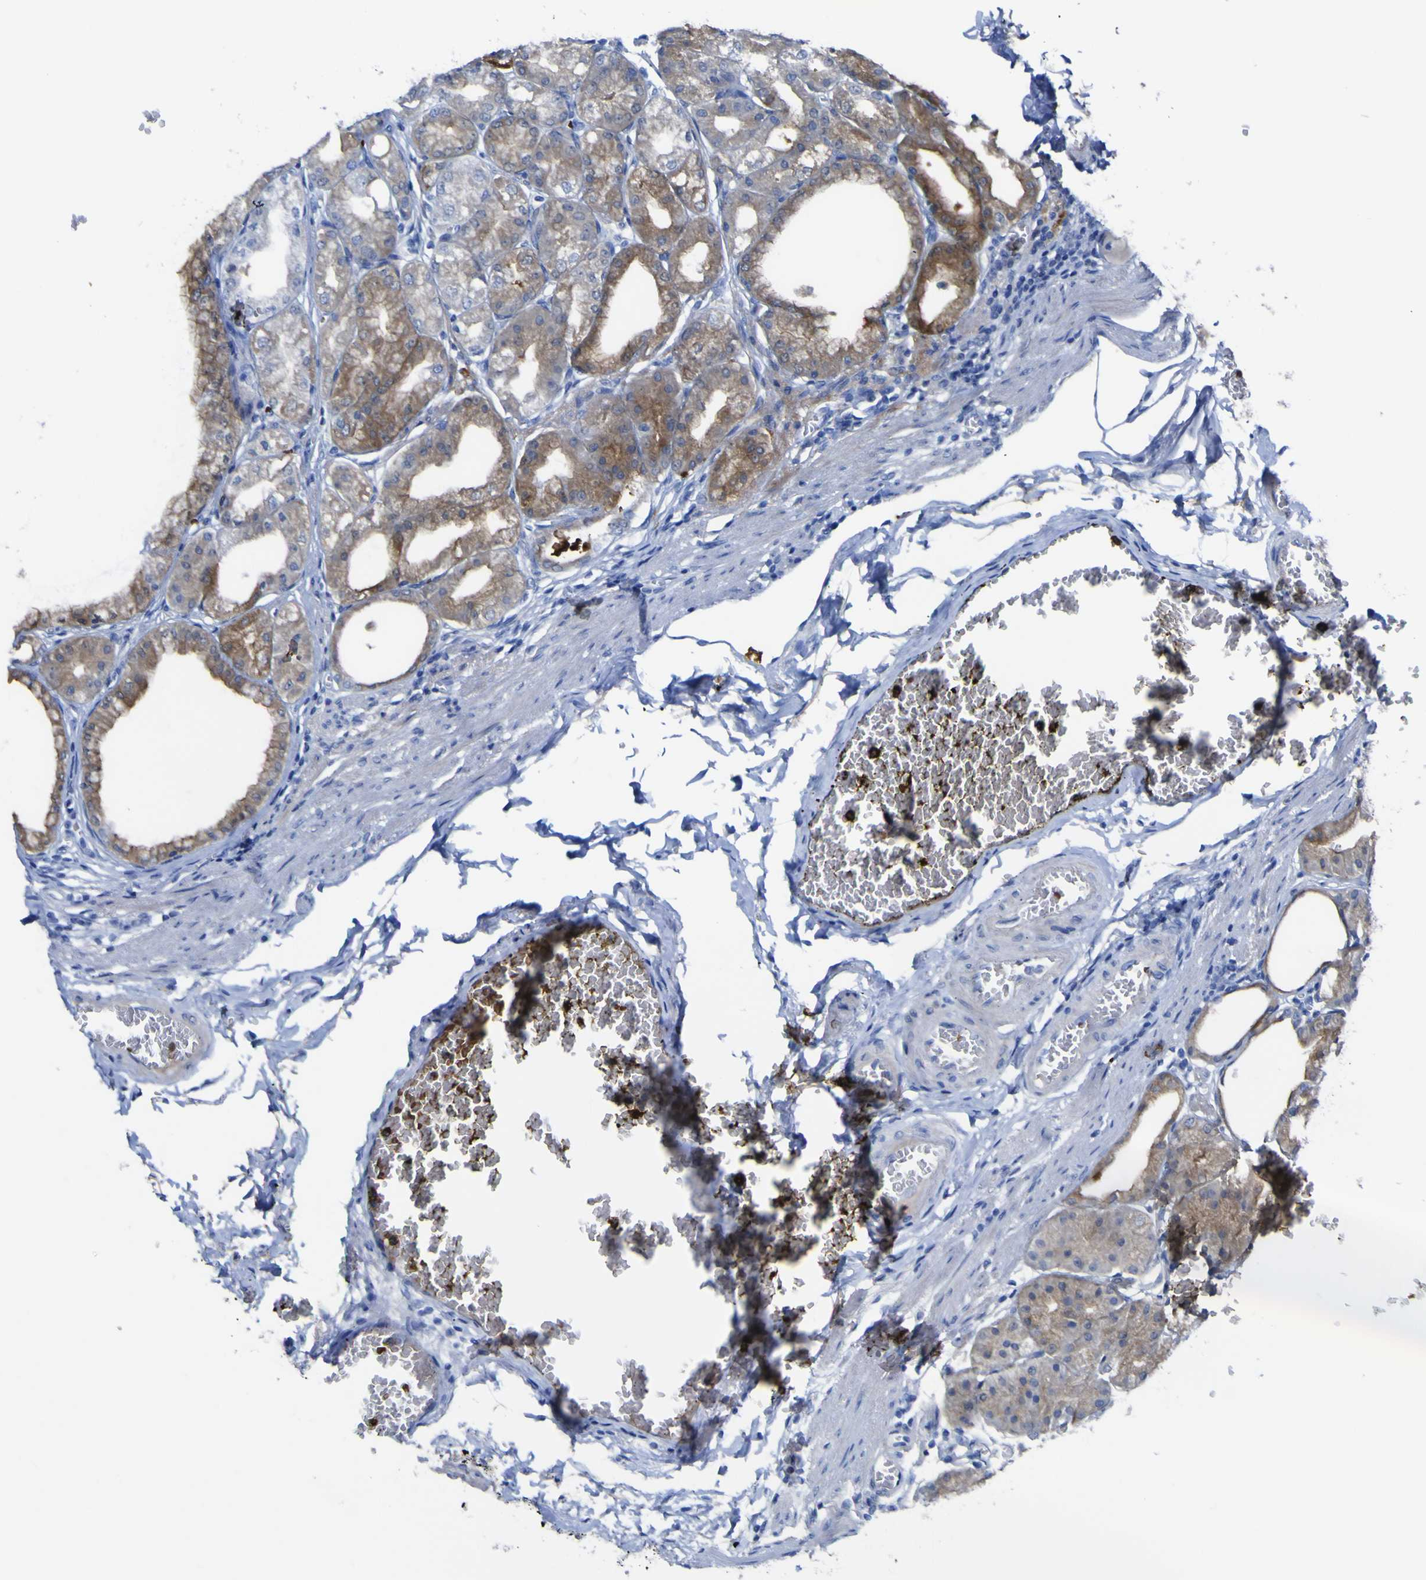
{"staining": {"intensity": "moderate", "quantity": "25%-75%", "location": "cytoplasmic/membranous"}, "tissue": "stomach", "cell_type": "Glandular cells", "image_type": "normal", "snomed": [{"axis": "morphology", "description": "Normal tissue, NOS"}, {"axis": "topography", "description": "Stomach, lower"}], "caption": "Immunohistochemistry staining of normal stomach, which displays medium levels of moderate cytoplasmic/membranous positivity in about 25%-75% of glandular cells indicating moderate cytoplasmic/membranous protein expression. The staining was performed using DAB (3,3'-diaminobenzidine) (brown) for protein detection and nuclei were counterstained in hematoxylin (blue).", "gene": "GCM1", "patient": {"sex": "male", "age": 71}}